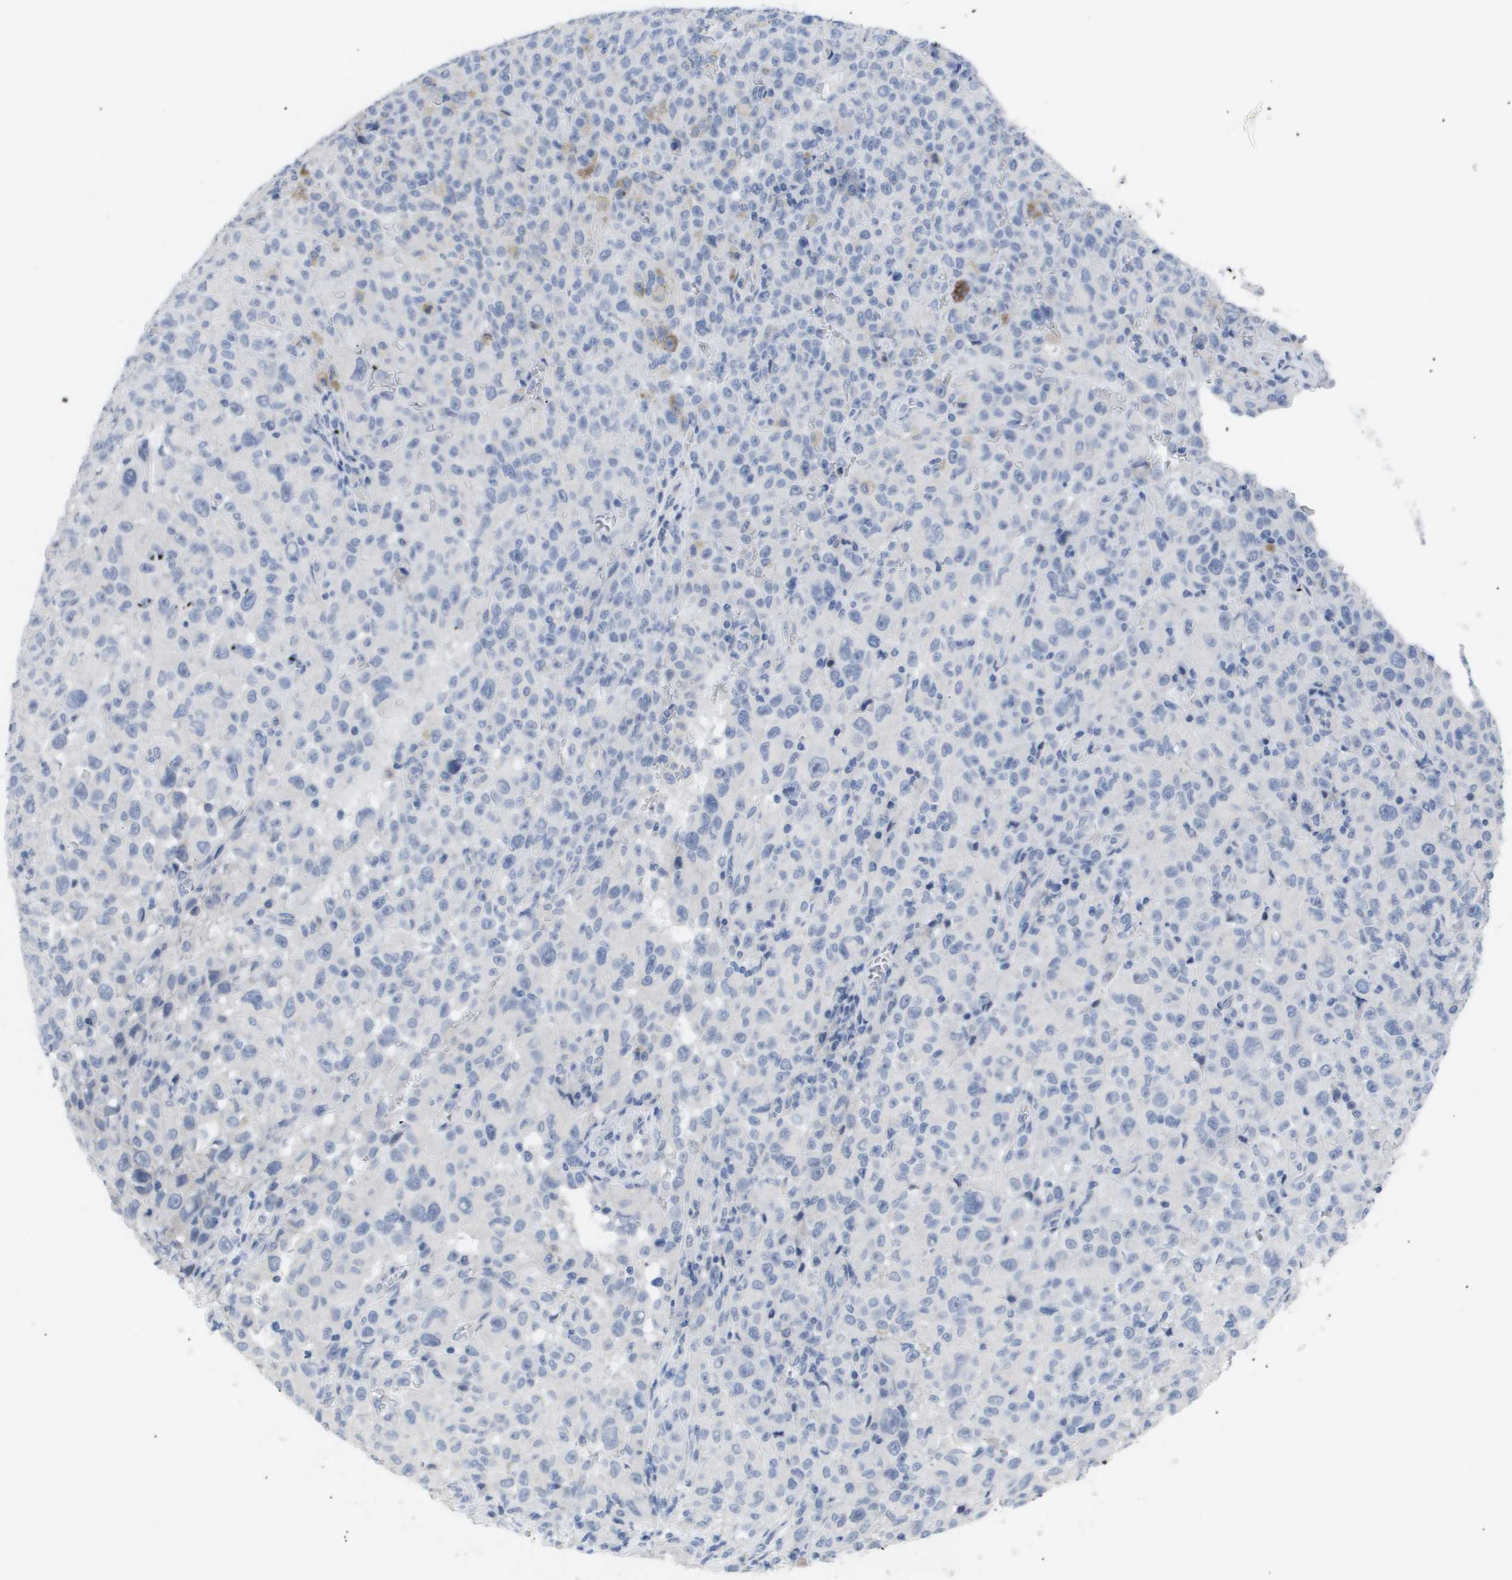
{"staining": {"intensity": "negative", "quantity": "none", "location": "none"}, "tissue": "melanoma", "cell_type": "Tumor cells", "image_type": "cancer", "snomed": [{"axis": "morphology", "description": "Malignant melanoma, NOS"}, {"axis": "topography", "description": "Skin"}], "caption": "An image of melanoma stained for a protein demonstrates no brown staining in tumor cells.", "gene": "CAV3", "patient": {"sex": "female", "age": 82}}